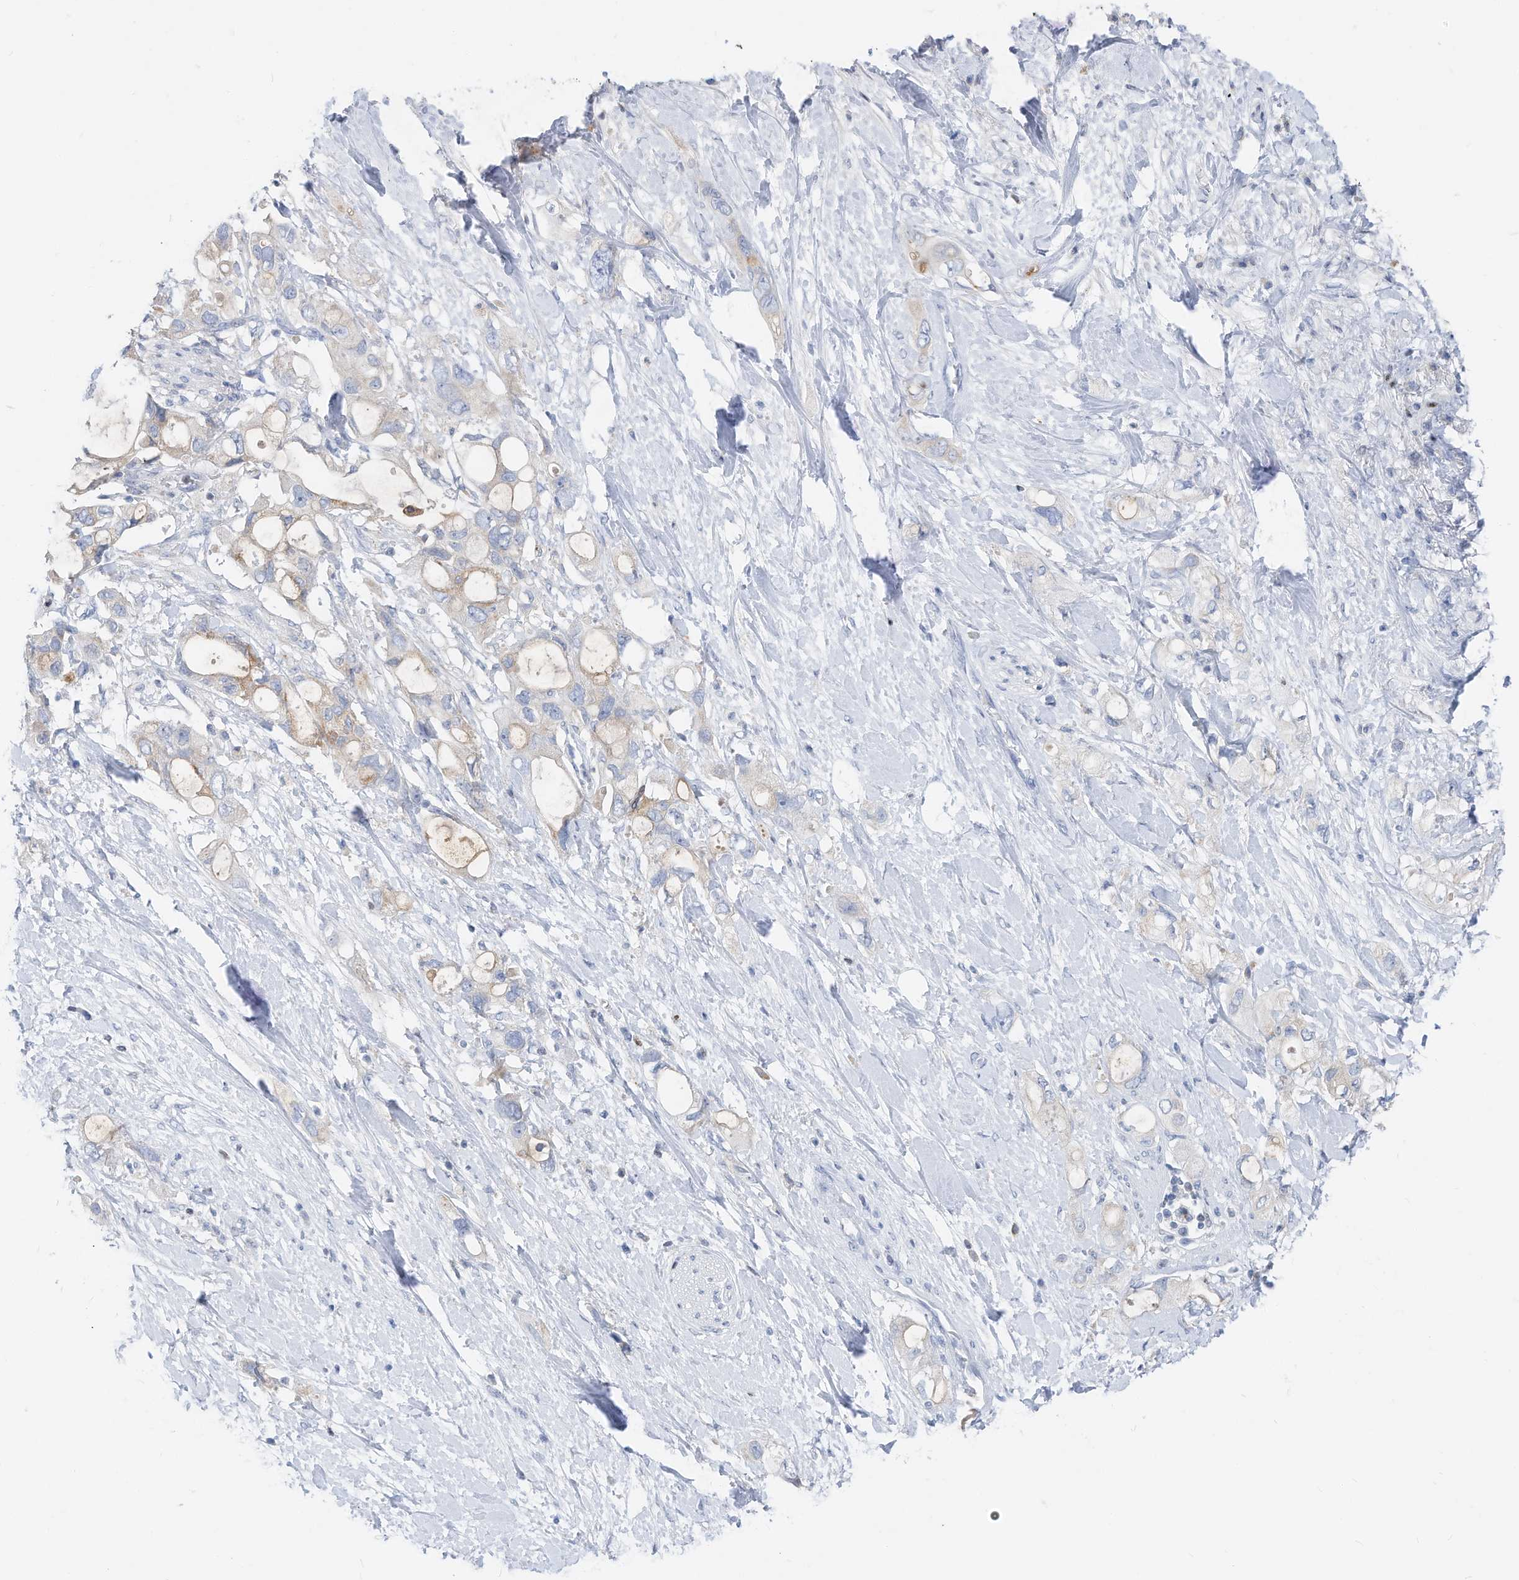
{"staining": {"intensity": "weak", "quantity": "<25%", "location": "cytoplasmic/membranous"}, "tissue": "pancreatic cancer", "cell_type": "Tumor cells", "image_type": "cancer", "snomed": [{"axis": "morphology", "description": "Adenocarcinoma, NOS"}, {"axis": "topography", "description": "Pancreas"}], "caption": "Micrograph shows no significant protein staining in tumor cells of pancreatic cancer. (DAB immunohistochemistry (IHC) with hematoxylin counter stain).", "gene": "FRS3", "patient": {"sex": "female", "age": 56}}